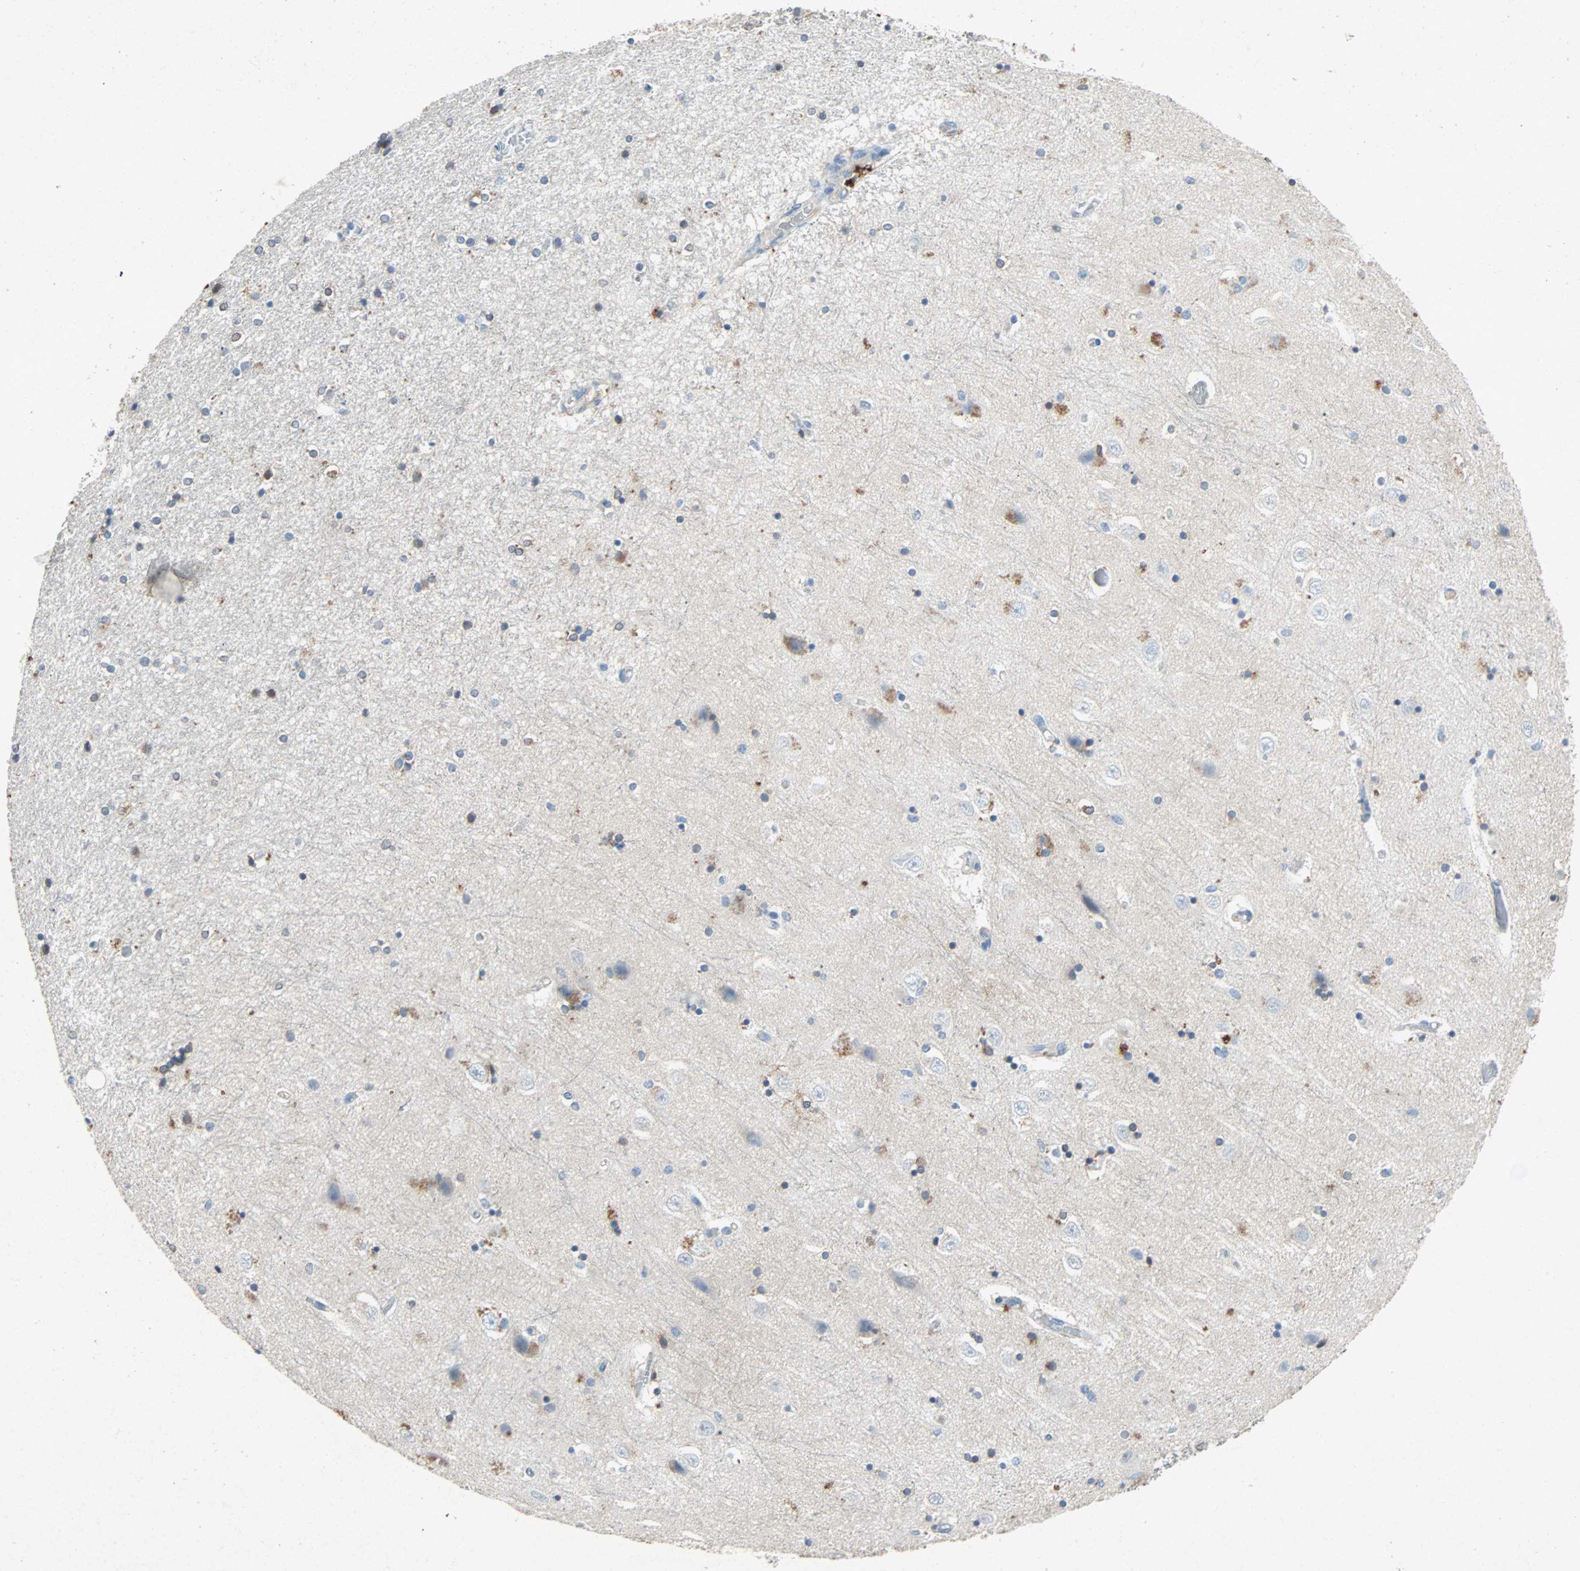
{"staining": {"intensity": "moderate", "quantity": "<25%", "location": "cytoplasmic/membranous"}, "tissue": "hippocampus", "cell_type": "Glial cells", "image_type": "normal", "snomed": [{"axis": "morphology", "description": "Normal tissue, NOS"}, {"axis": "topography", "description": "Hippocampus"}], "caption": "Protein expression analysis of benign human hippocampus reveals moderate cytoplasmic/membranous positivity in approximately <25% of glial cells. The staining was performed using DAB (3,3'-diaminobenzidine) to visualize the protein expression in brown, while the nuclei were stained in blue with hematoxylin (Magnification: 20x).", "gene": "PCDHB2", "patient": {"sex": "female", "age": 54}}